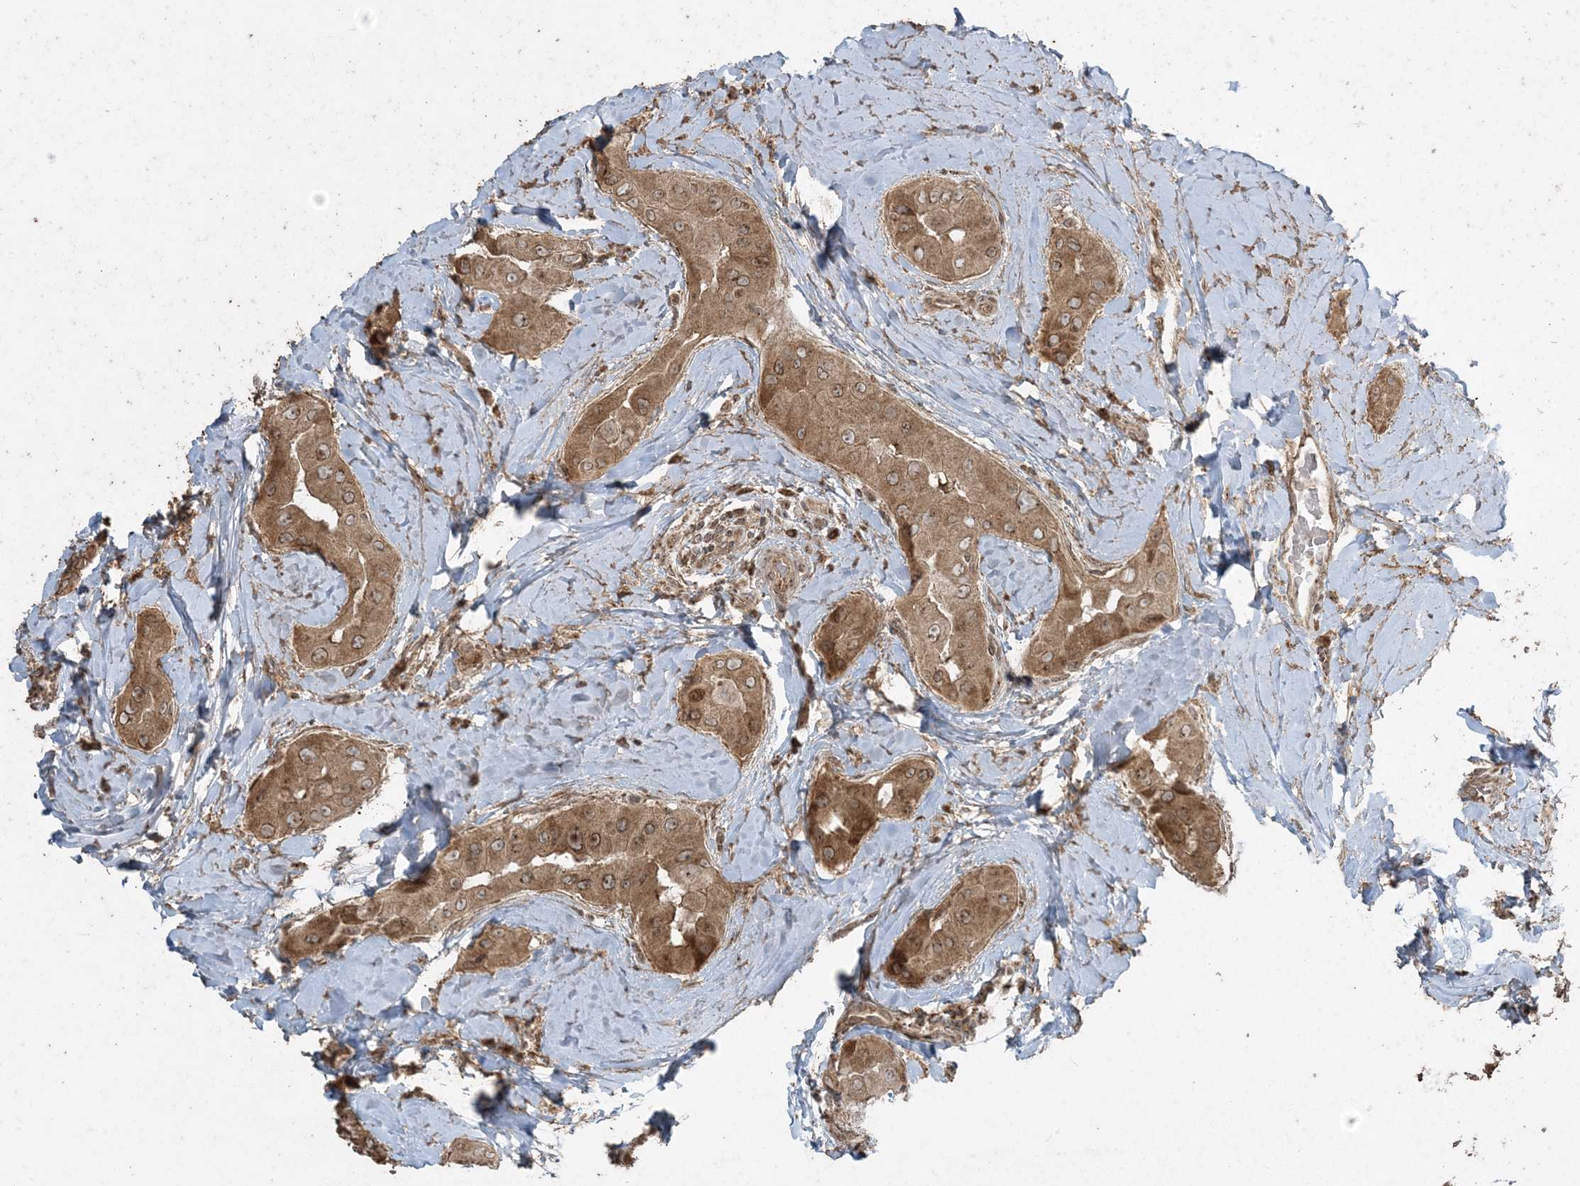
{"staining": {"intensity": "moderate", "quantity": ">75%", "location": "cytoplasmic/membranous,nuclear"}, "tissue": "thyroid cancer", "cell_type": "Tumor cells", "image_type": "cancer", "snomed": [{"axis": "morphology", "description": "Papillary adenocarcinoma, NOS"}, {"axis": "topography", "description": "Thyroid gland"}], "caption": "Tumor cells show moderate cytoplasmic/membranous and nuclear positivity in about >75% of cells in thyroid cancer (papillary adenocarcinoma).", "gene": "DDX19B", "patient": {"sex": "male", "age": 33}}